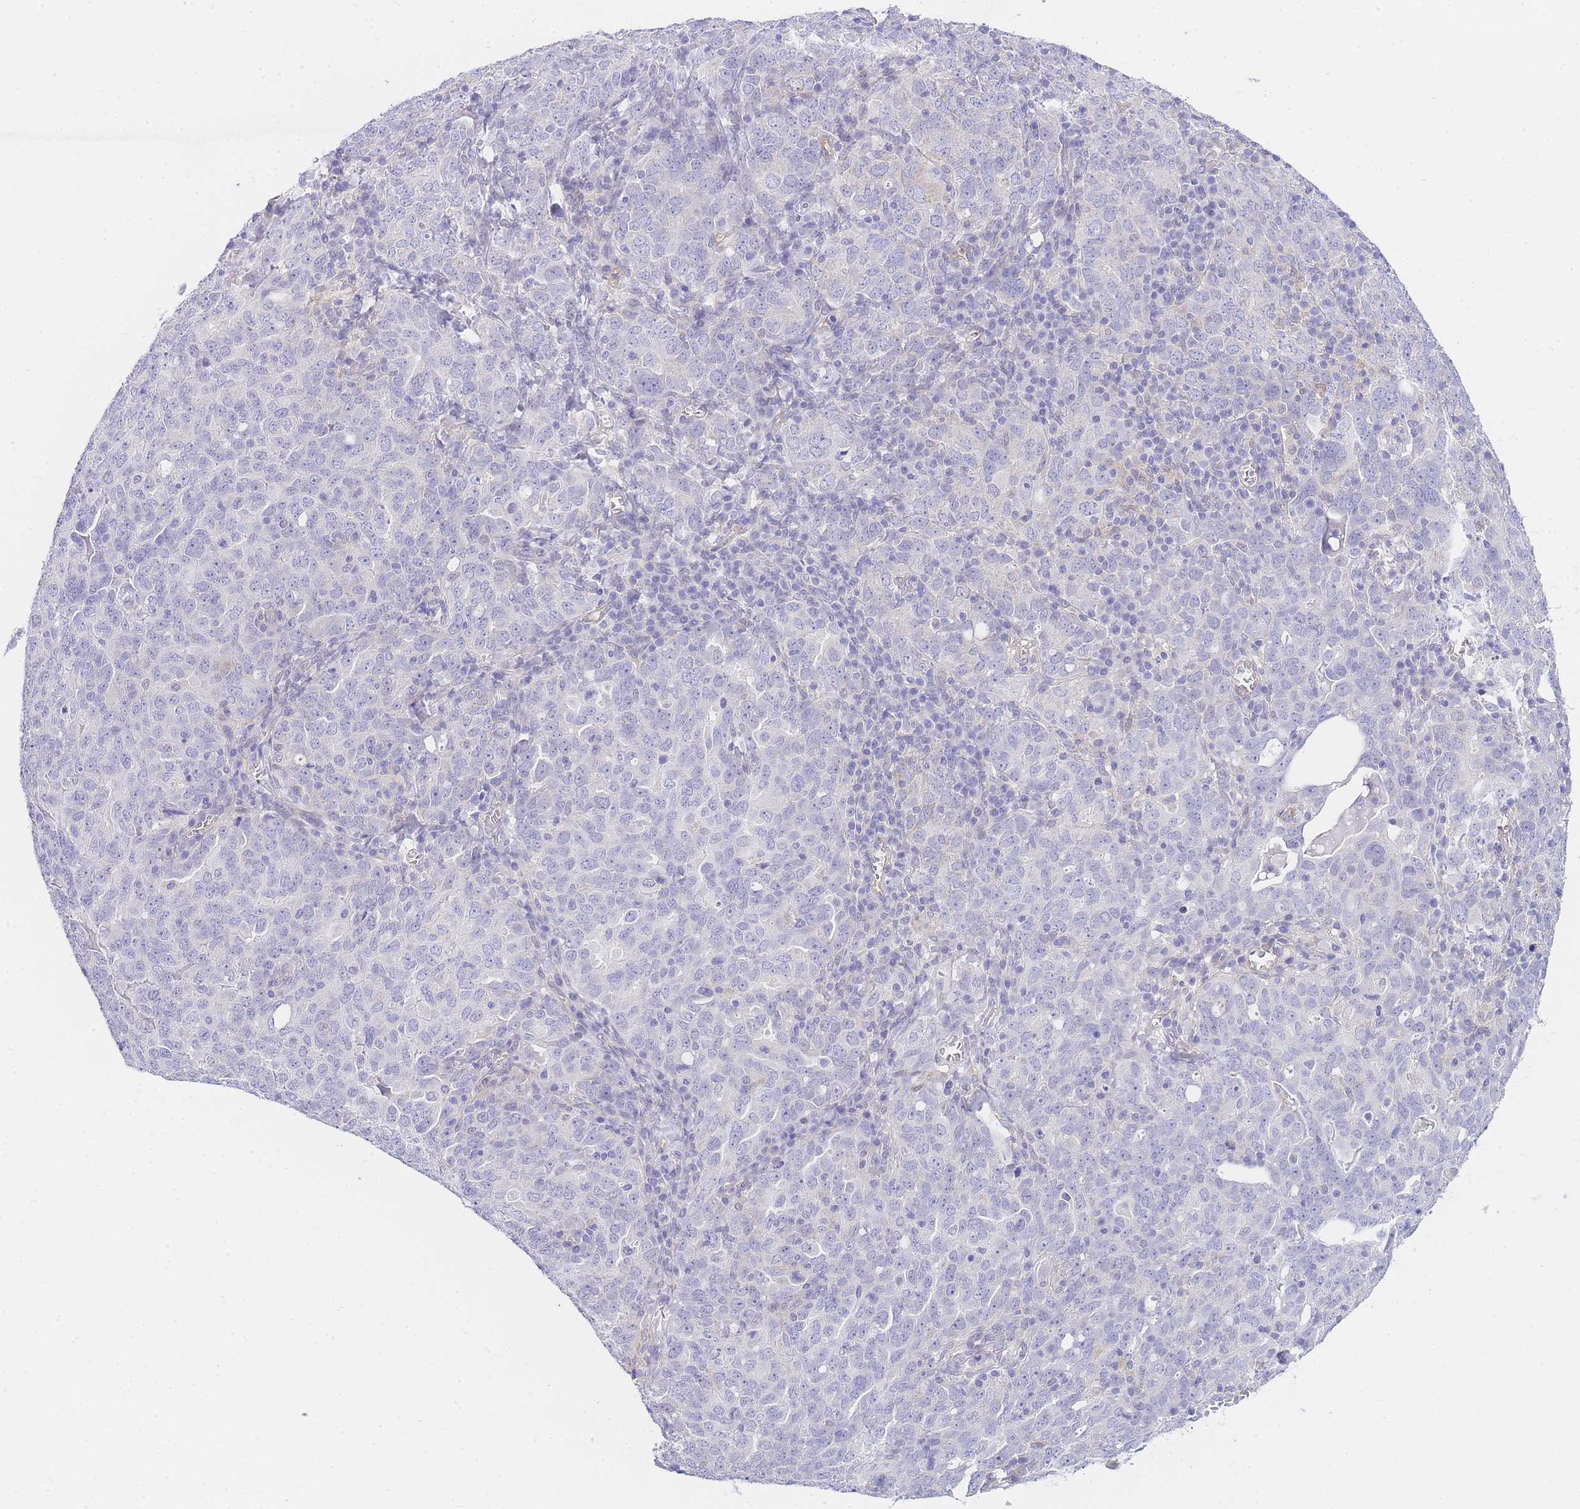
{"staining": {"intensity": "negative", "quantity": "none", "location": "none"}, "tissue": "ovarian cancer", "cell_type": "Tumor cells", "image_type": "cancer", "snomed": [{"axis": "morphology", "description": "Carcinoma, endometroid"}, {"axis": "topography", "description": "Ovary"}], "caption": "Ovarian endometroid carcinoma was stained to show a protein in brown. There is no significant staining in tumor cells. (DAB (3,3'-diaminobenzidine) immunohistochemistry (IHC) with hematoxylin counter stain).", "gene": "SRSF12", "patient": {"sex": "female", "age": 62}}